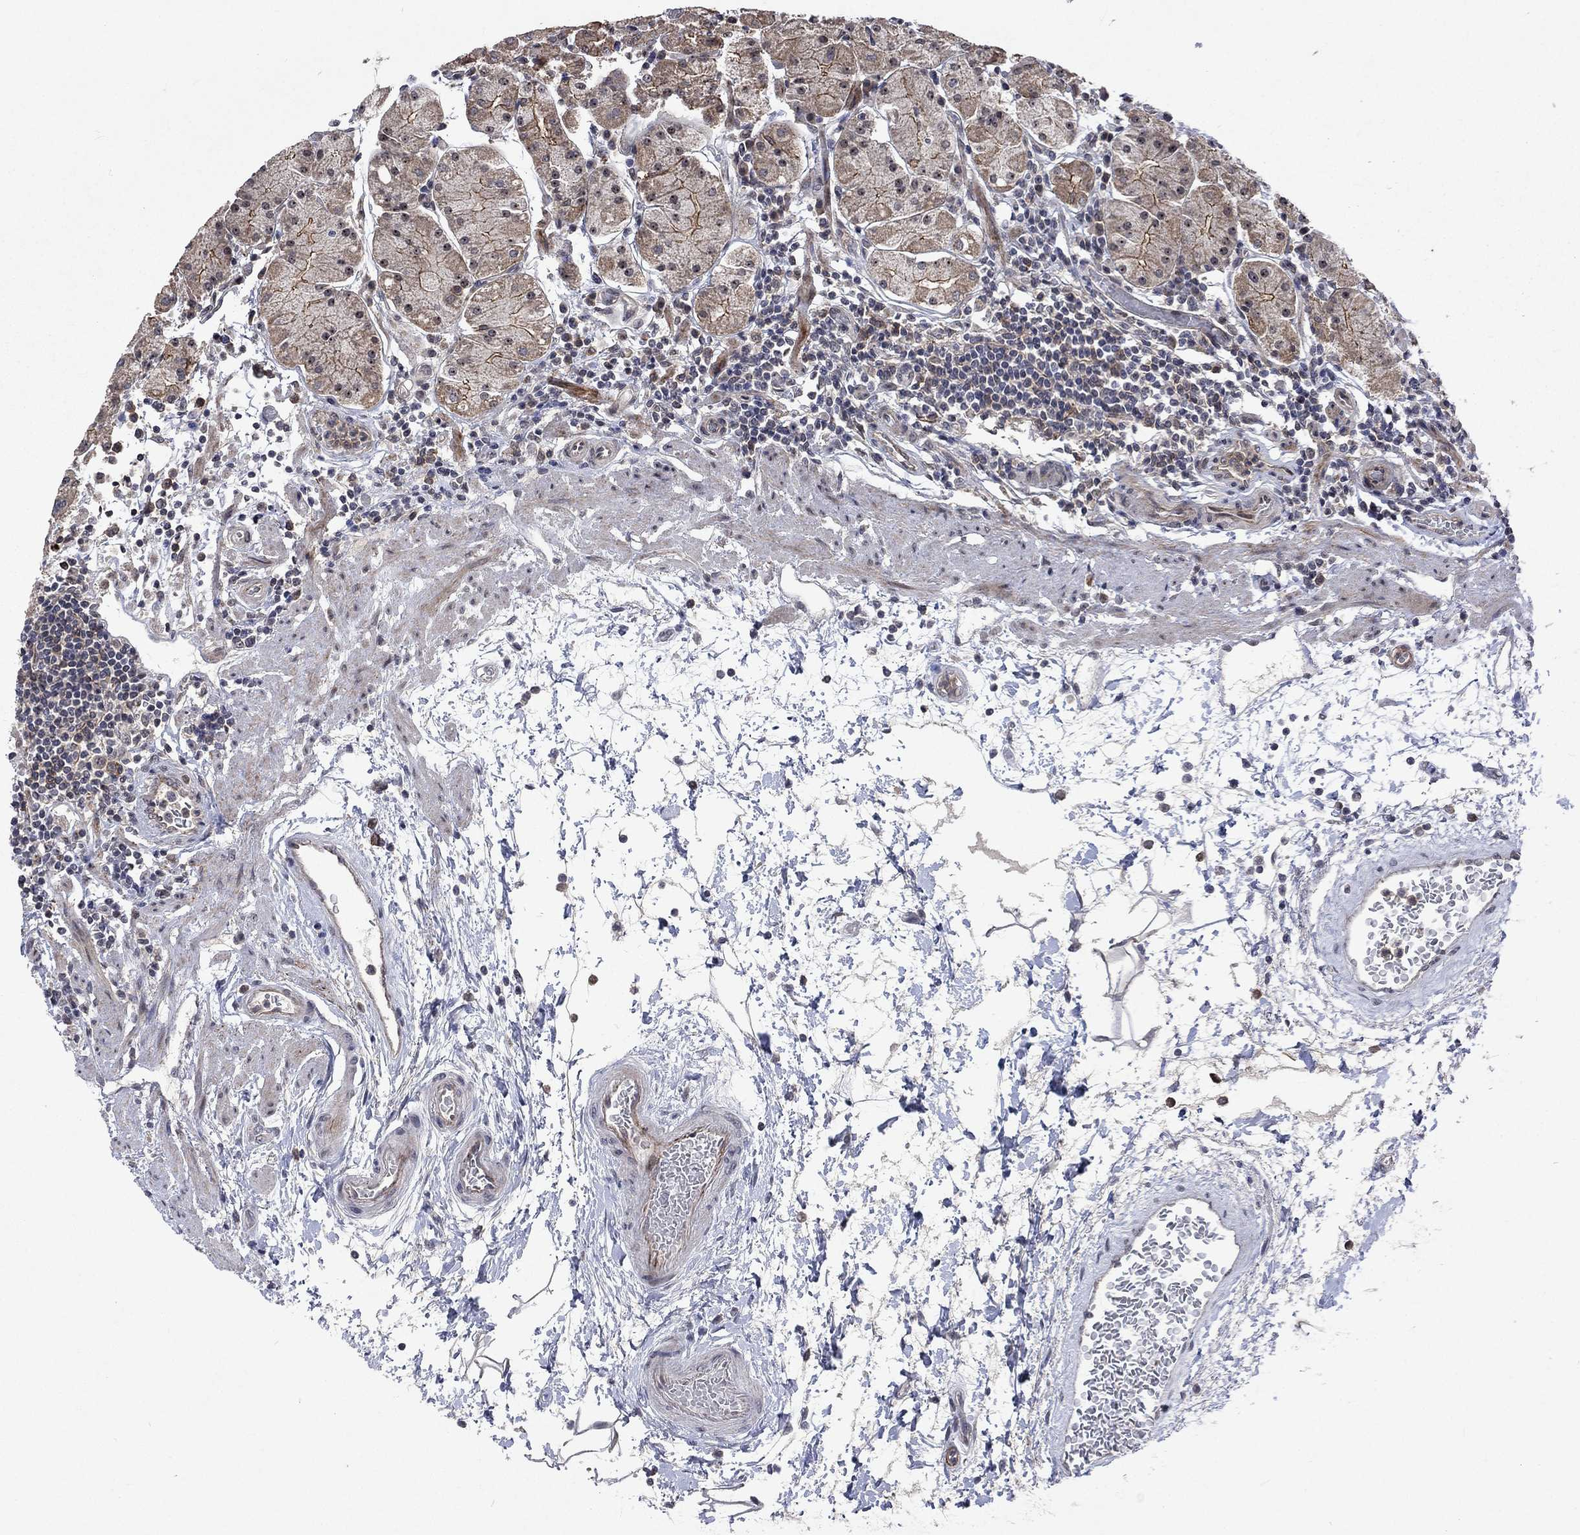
{"staining": {"intensity": "moderate", "quantity": "25%-75%", "location": "cytoplasmic/membranous"}, "tissue": "stomach", "cell_type": "Glandular cells", "image_type": "normal", "snomed": [{"axis": "morphology", "description": "Normal tissue, NOS"}, {"axis": "topography", "description": "Stomach"}], "caption": "This photomicrograph shows immunohistochemistry (IHC) staining of normal human stomach, with medium moderate cytoplasmic/membranous positivity in approximately 25%-75% of glandular cells.", "gene": "PPP1R9A", "patient": {"sex": "male", "age": 54}}